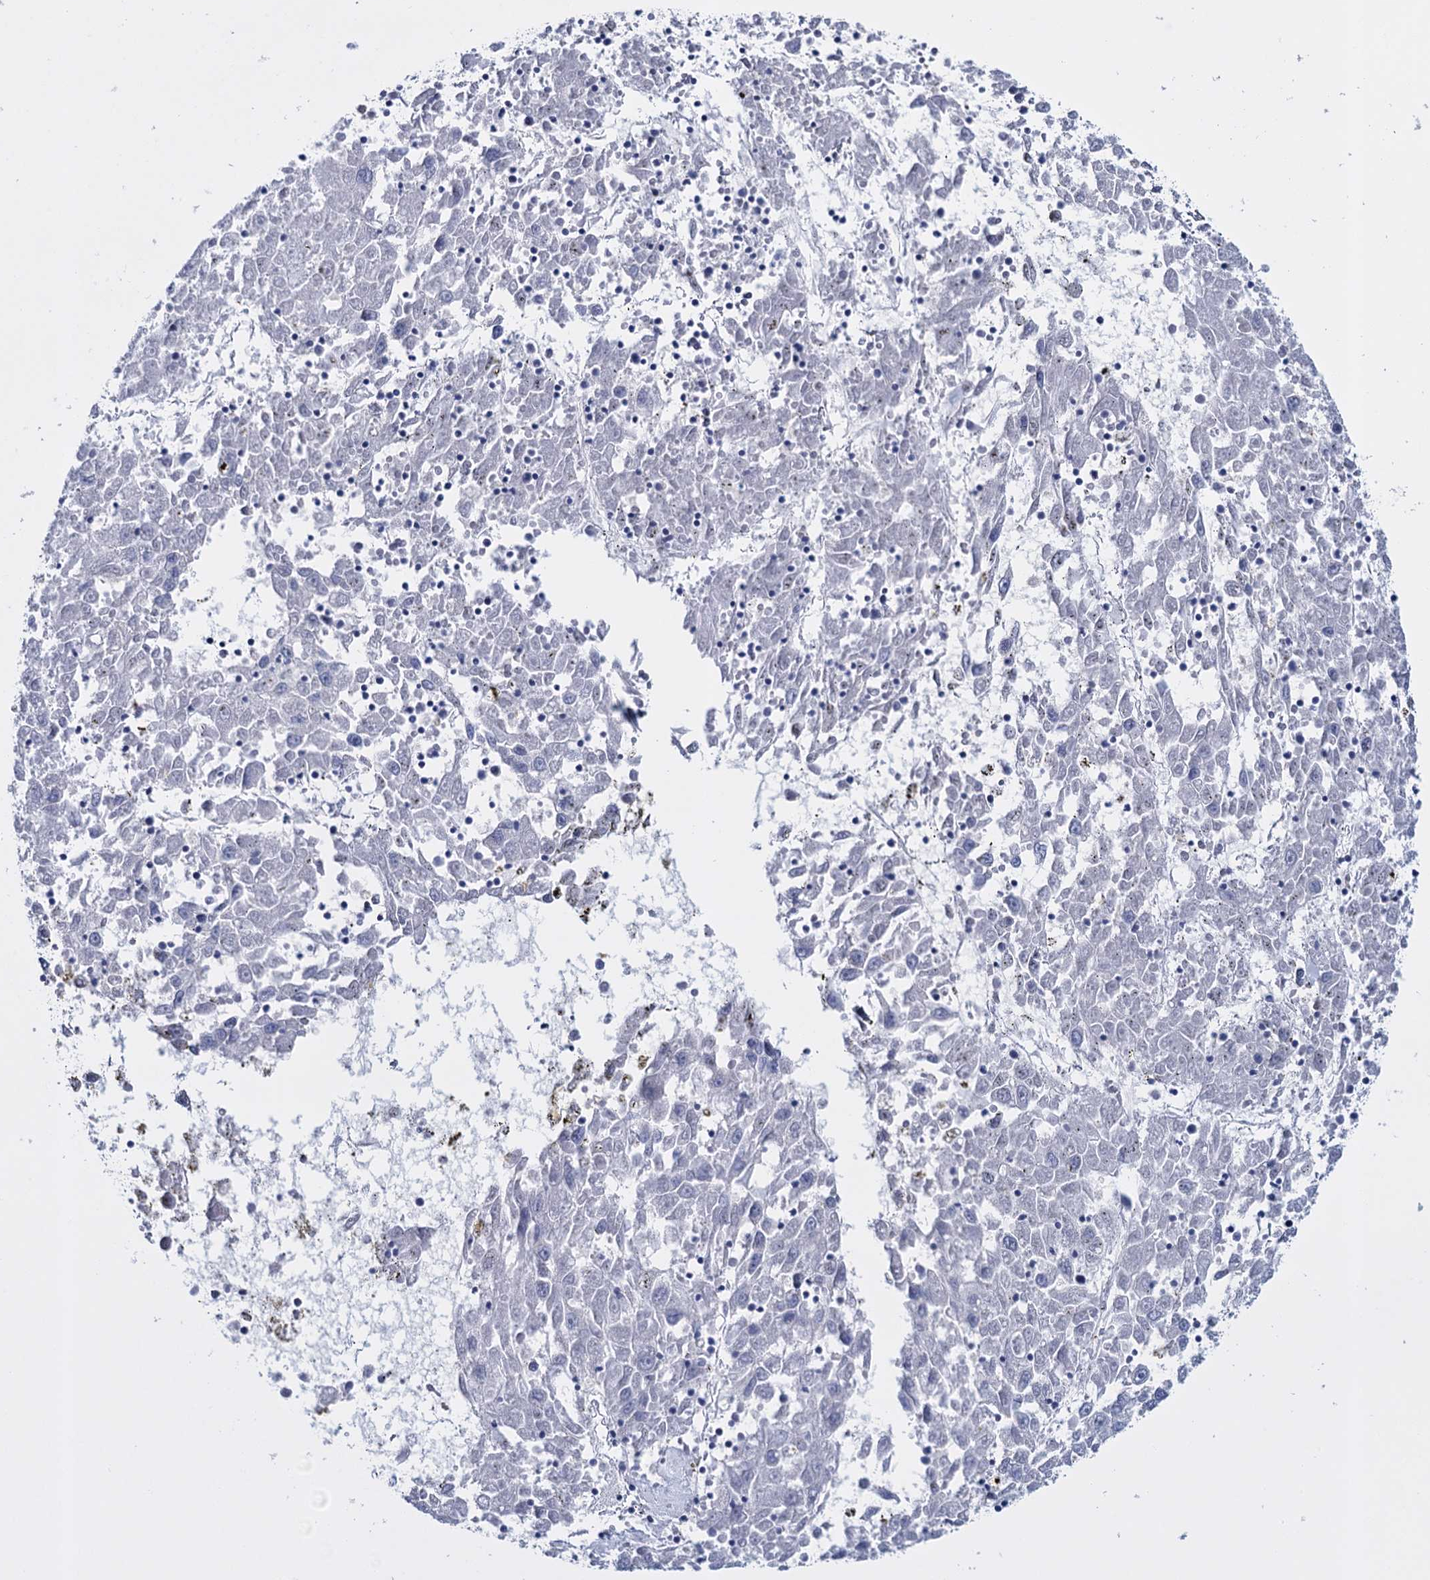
{"staining": {"intensity": "negative", "quantity": "none", "location": "none"}, "tissue": "liver cancer", "cell_type": "Tumor cells", "image_type": "cancer", "snomed": [{"axis": "morphology", "description": "Carcinoma, Hepatocellular, NOS"}, {"axis": "topography", "description": "Liver"}], "caption": "DAB (3,3'-diaminobenzidine) immunohistochemical staining of human hepatocellular carcinoma (liver) demonstrates no significant positivity in tumor cells.", "gene": "GSTM2", "patient": {"sex": "male", "age": 49}}